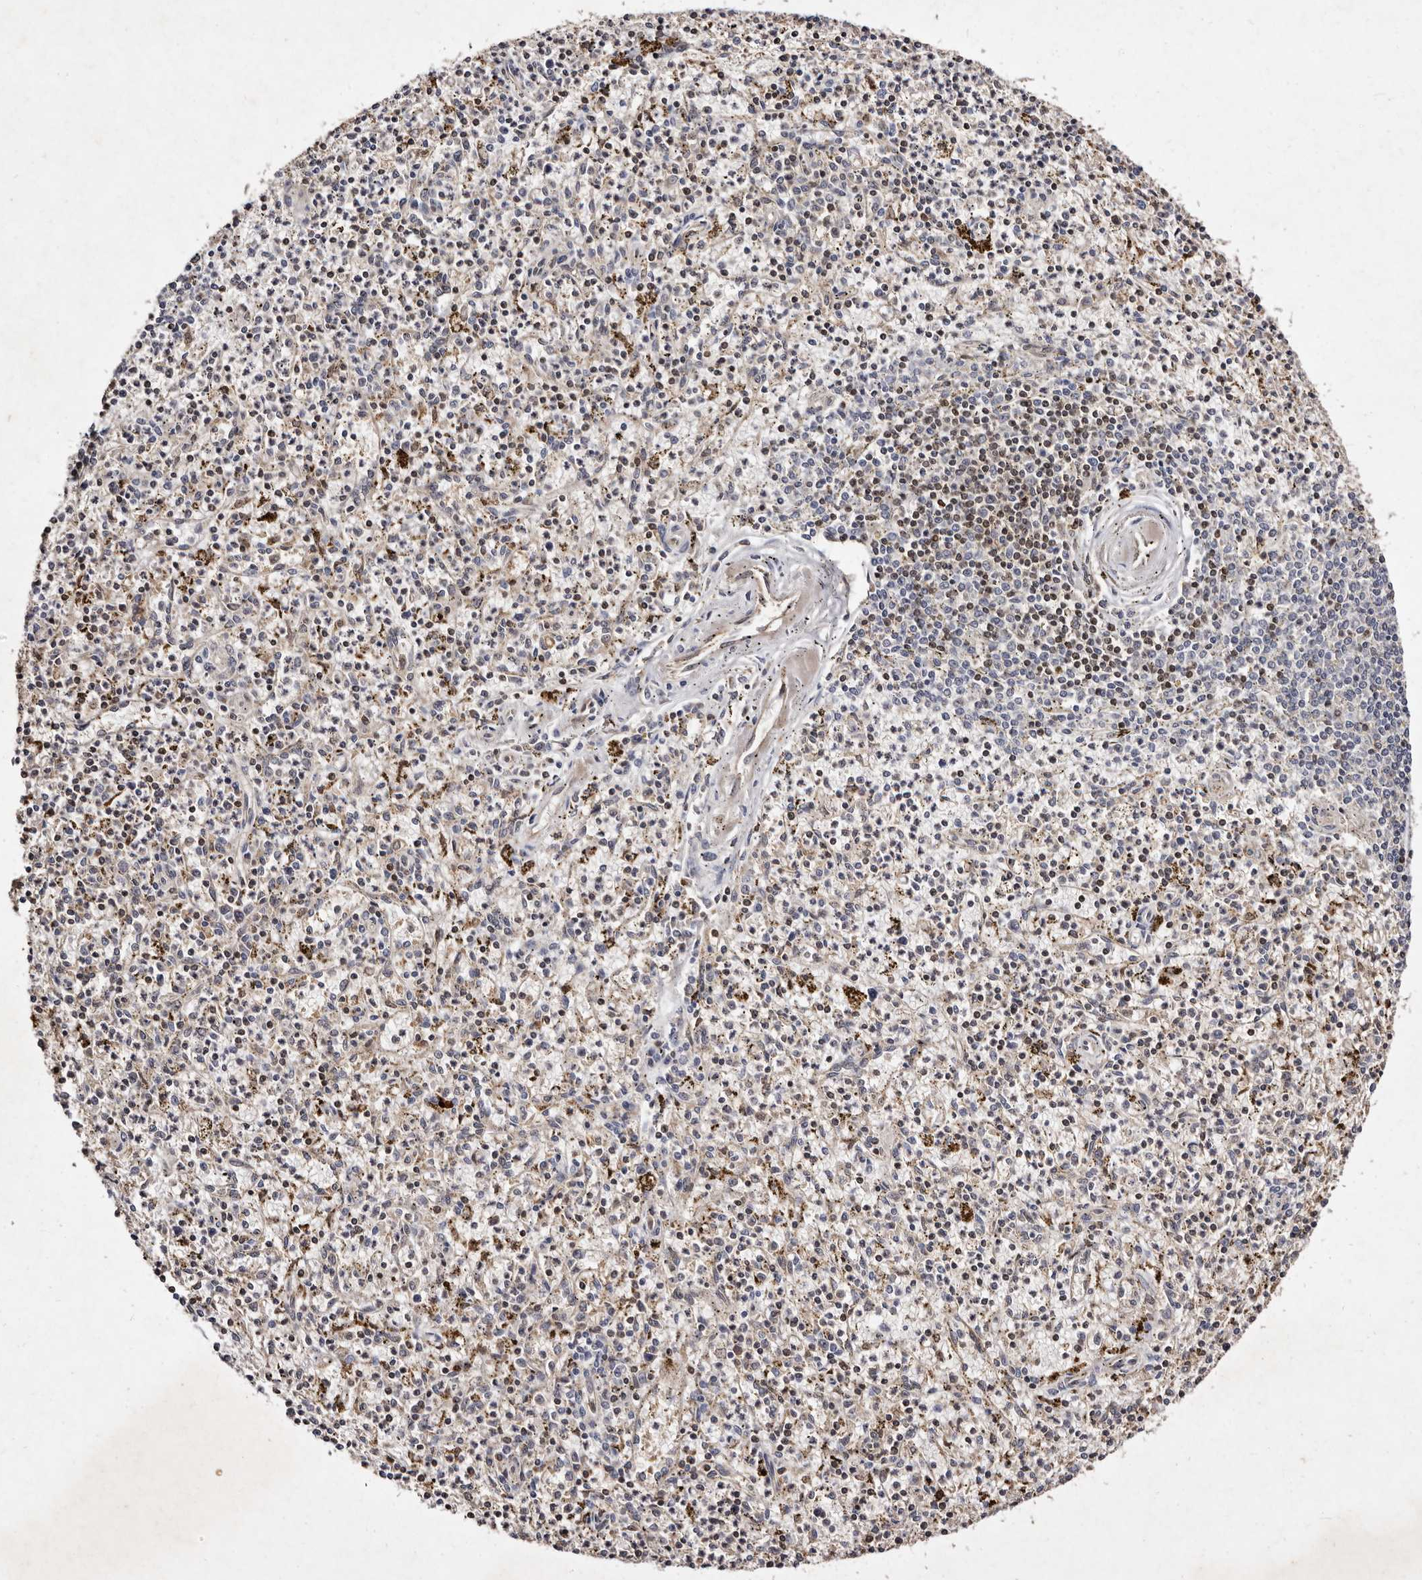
{"staining": {"intensity": "weak", "quantity": "25%-75%", "location": "cytoplasmic/membranous,nuclear"}, "tissue": "spleen", "cell_type": "Cells in red pulp", "image_type": "normal", "snomed": [{"axis": "morphology", "description": "Normal tissue, NOS"}, {"axis": "topography", "description": "Spleen"}], "caption": "Immunohistochemical staining of normal human spleen shows low levels of weak cytoplasmic/membranous,nuclear expression in approximately 25%-75% of cells in red pulp. The protein is stained brown, and the nuclei are stained in blue (DAB IHC with brightfield microscopy, high magnification).", "gene": "GIMAP4", "patient": {"sex": "male", "age": 72}}